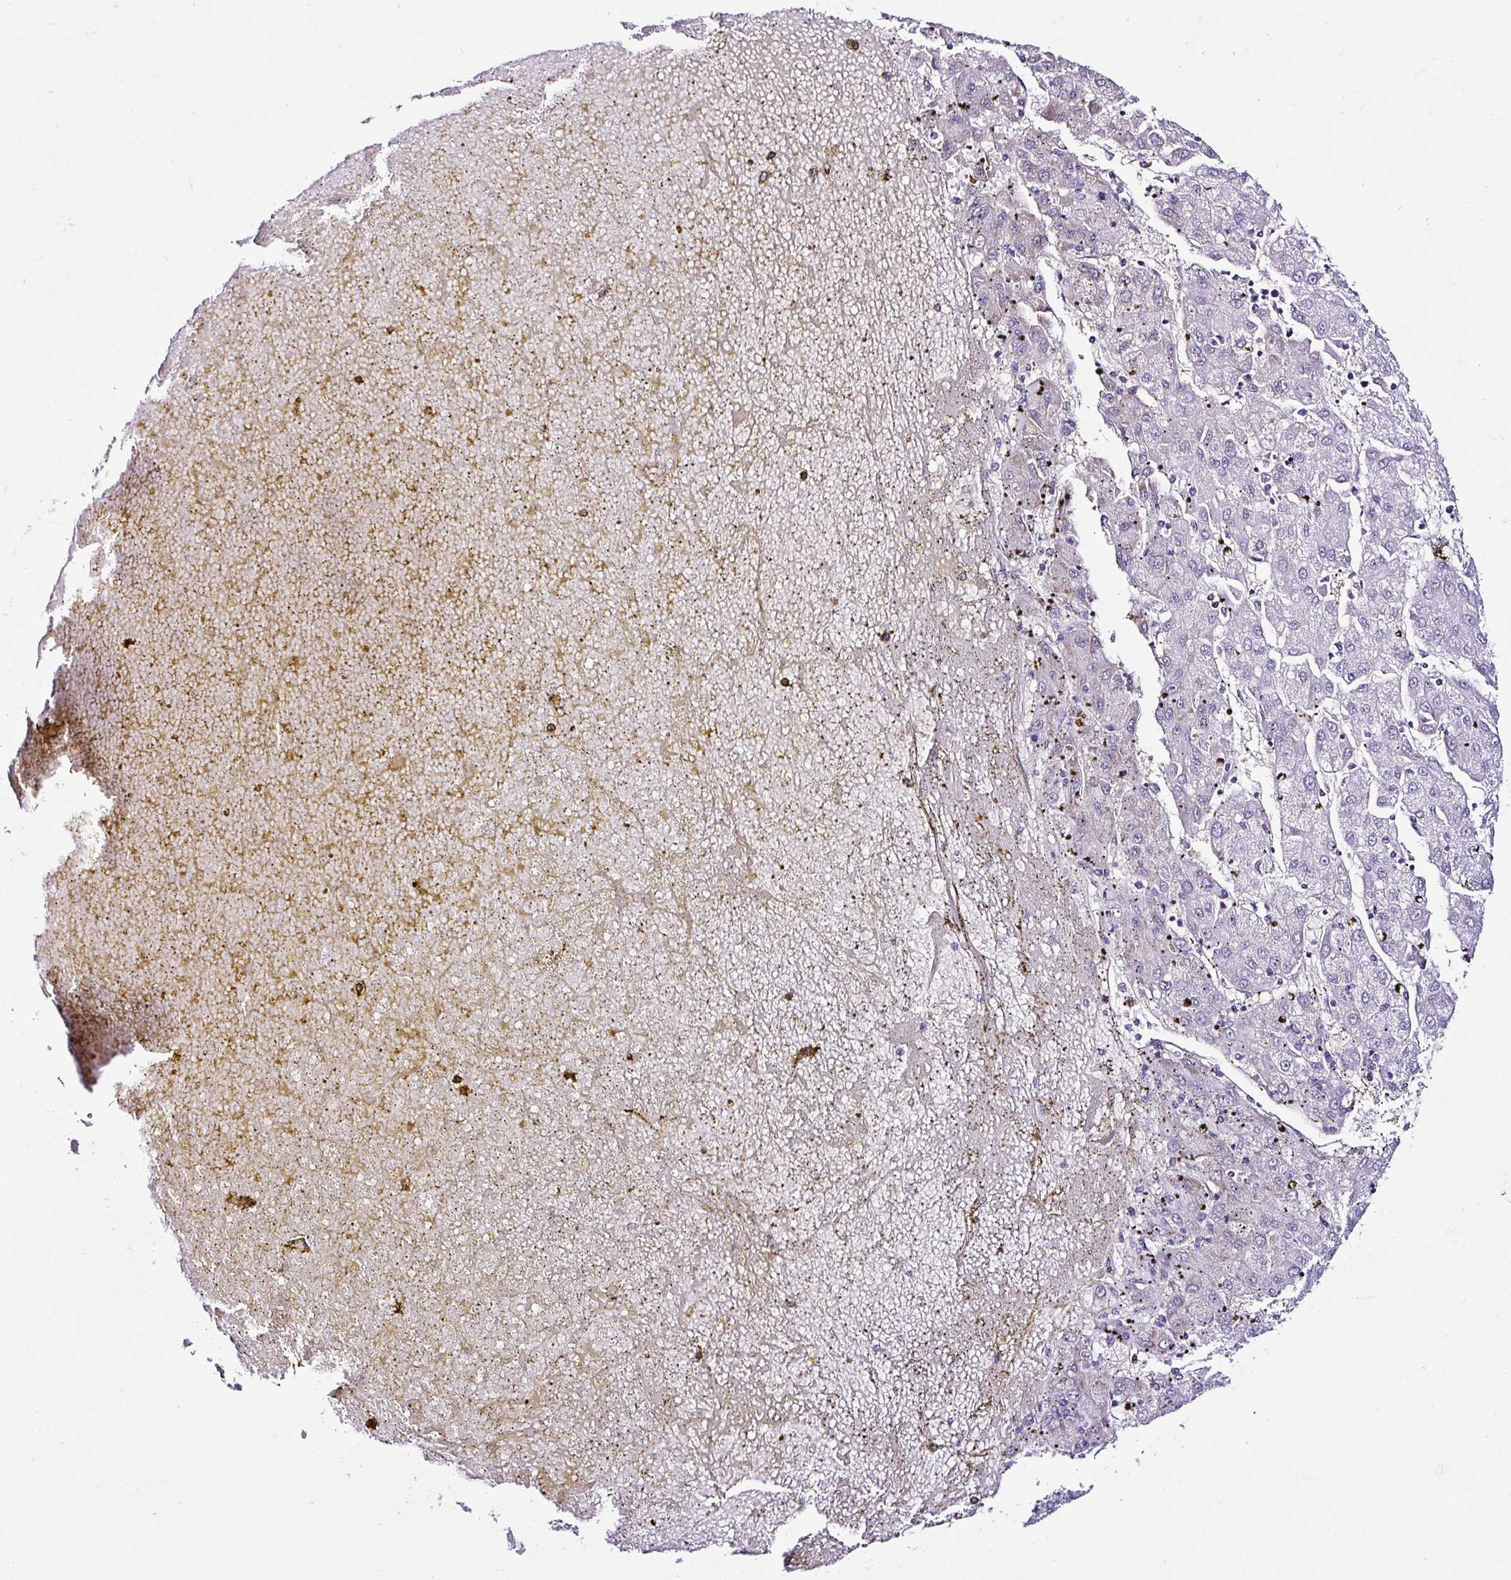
{"staining": {"intensity": "negative", "quantity": "none", "location": "none"}, "tissue": "liver cancer", "cell_type": "Tumor cells", "image_type": "cancer", "snomed": [{"axis": "morphology", "description": "Carcinoma, Hepatocellular, NOS"}, {"axis": "topography", "description": "Liver"}], "caption": "DAB immunohistochemical staining of liver hepatocellular carcinoma reveals no significant staining in tumor cells. The staining was performed using DAB (3,3'-diaminobenzidine) to visualize the protein expression in brown, while the nuclei were stained in blue with hematoxylin (Magnification: 20x).", "gene": "PIN4", "patient": {"sex": "male", "age": 72}}